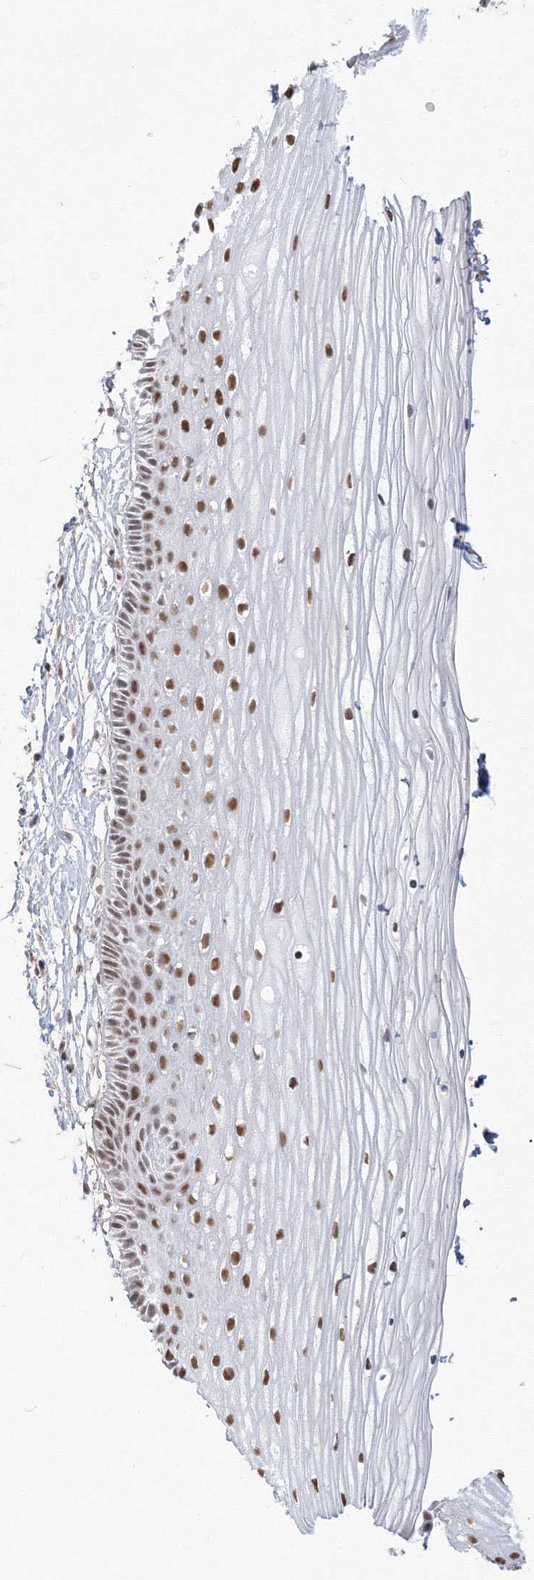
{"staining": {"intensity": "moderate", "quantity": ">75%", "location": "nuclear"}, "tissue": "vagina", "cell_type": "Squamous epithelial cells", "image_type": "normal", "snomed": [{"axis": "morphology", "description": "Normal tissue, NOS"}, {"axis": "topography", "description": "Vagina"}, {"axis": "topography", "description": "Cervix"}], "caption": "Immunohistochemistry (IHC) image of benign human vagina stained for a protein (brown), which reveals medium levels of moderate nuclear expression in approximately >75% of squamous epithelial cells.", "gene": "PPP4R2", "patient": {"sex": "female", "age": 40}}